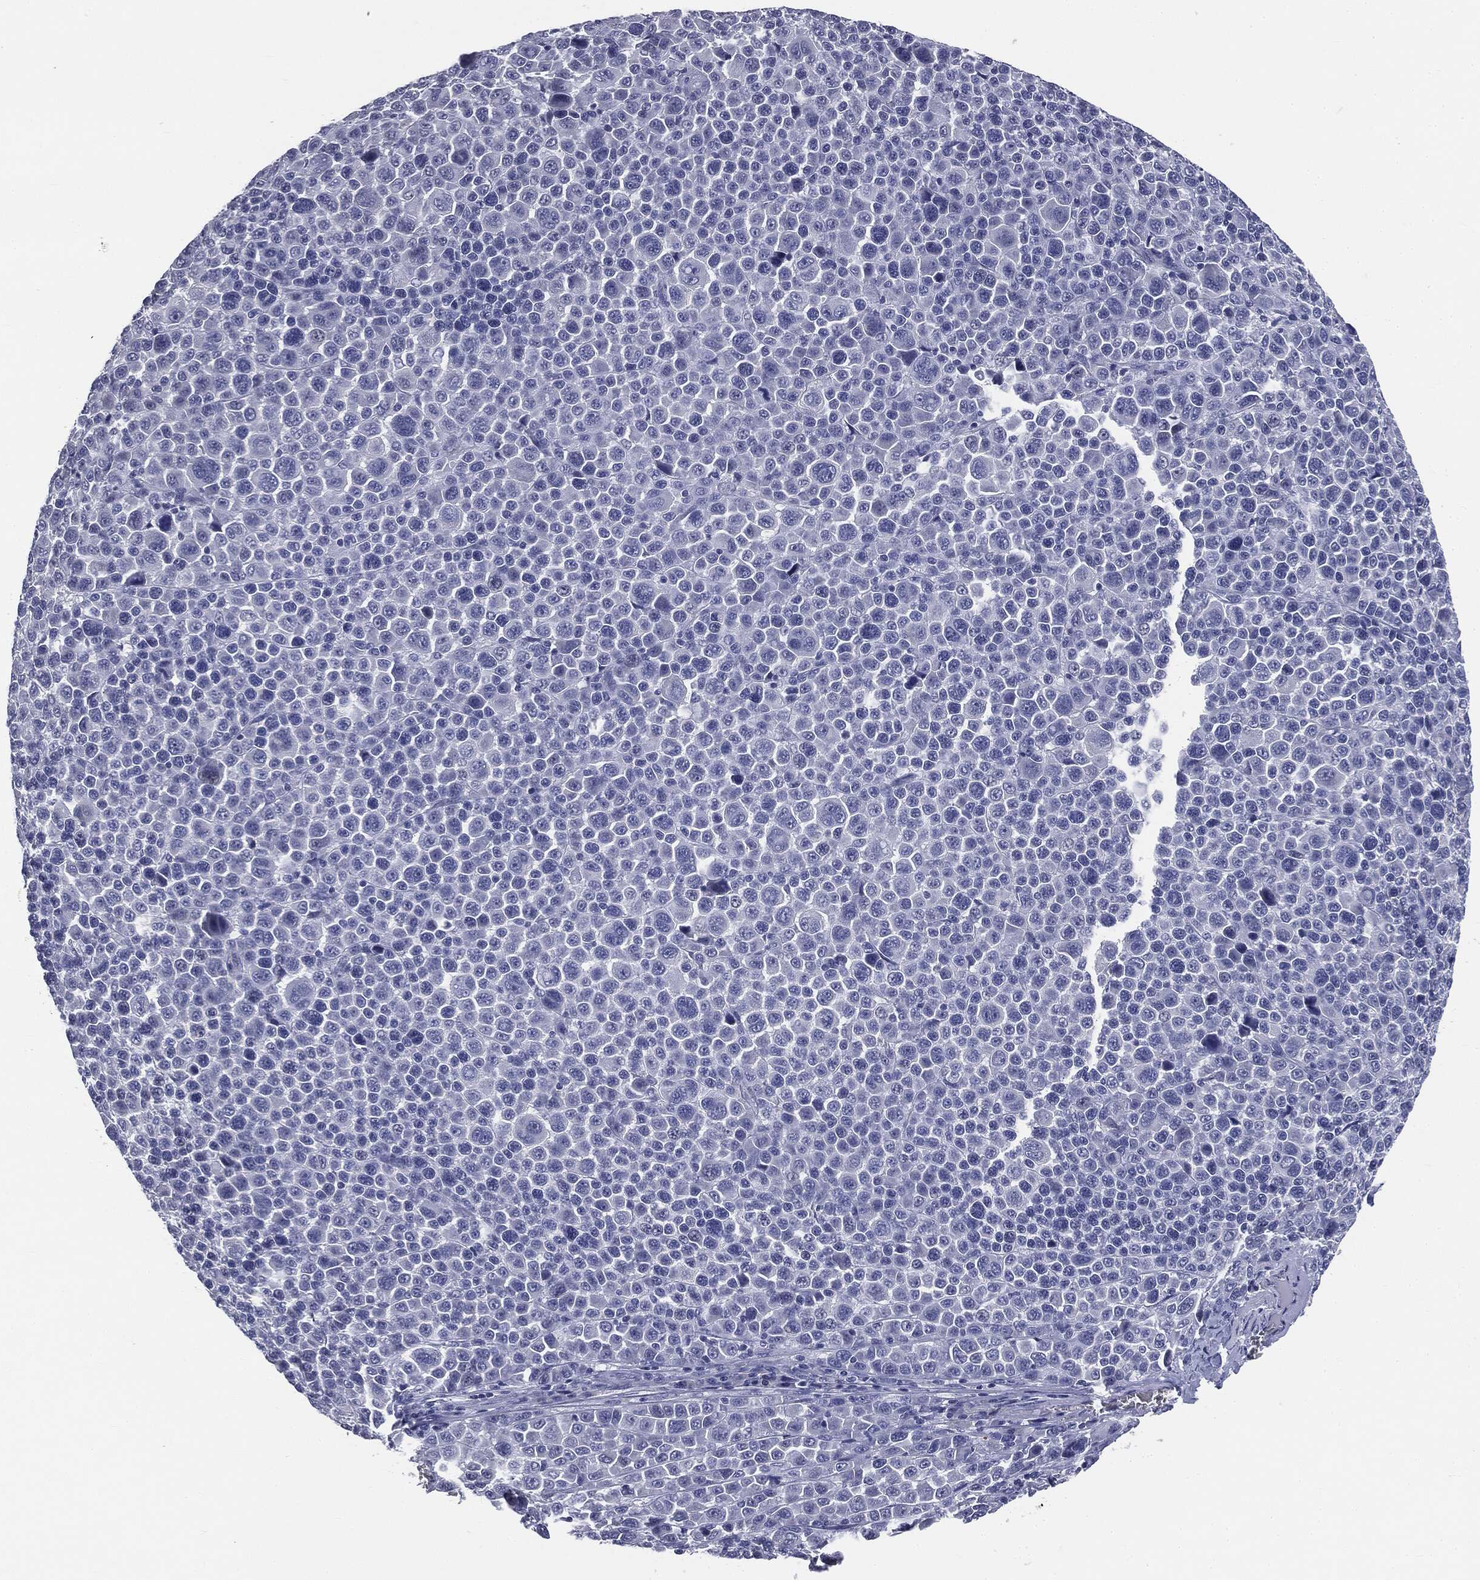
{"staining": {"intensity": "negative", "quantity": "none", "location": "none"}, "tissue": "melanoma", "cell_type": "Tumor cells", "image_type": "cancer", "snomed": [{"axis": "morphology", "description": "Malignant melanoma, NOS"}, {"axis": "topography", "description": "Skin"}], "caption": "This image is of malignant melanoma stained with immunohistochemistry to label a protein in brown with the nuclei are counter-stained blue. There is no staining in tumor cells.", "gene": "AFP", "patient": {"sex": "female", "age": 57}}